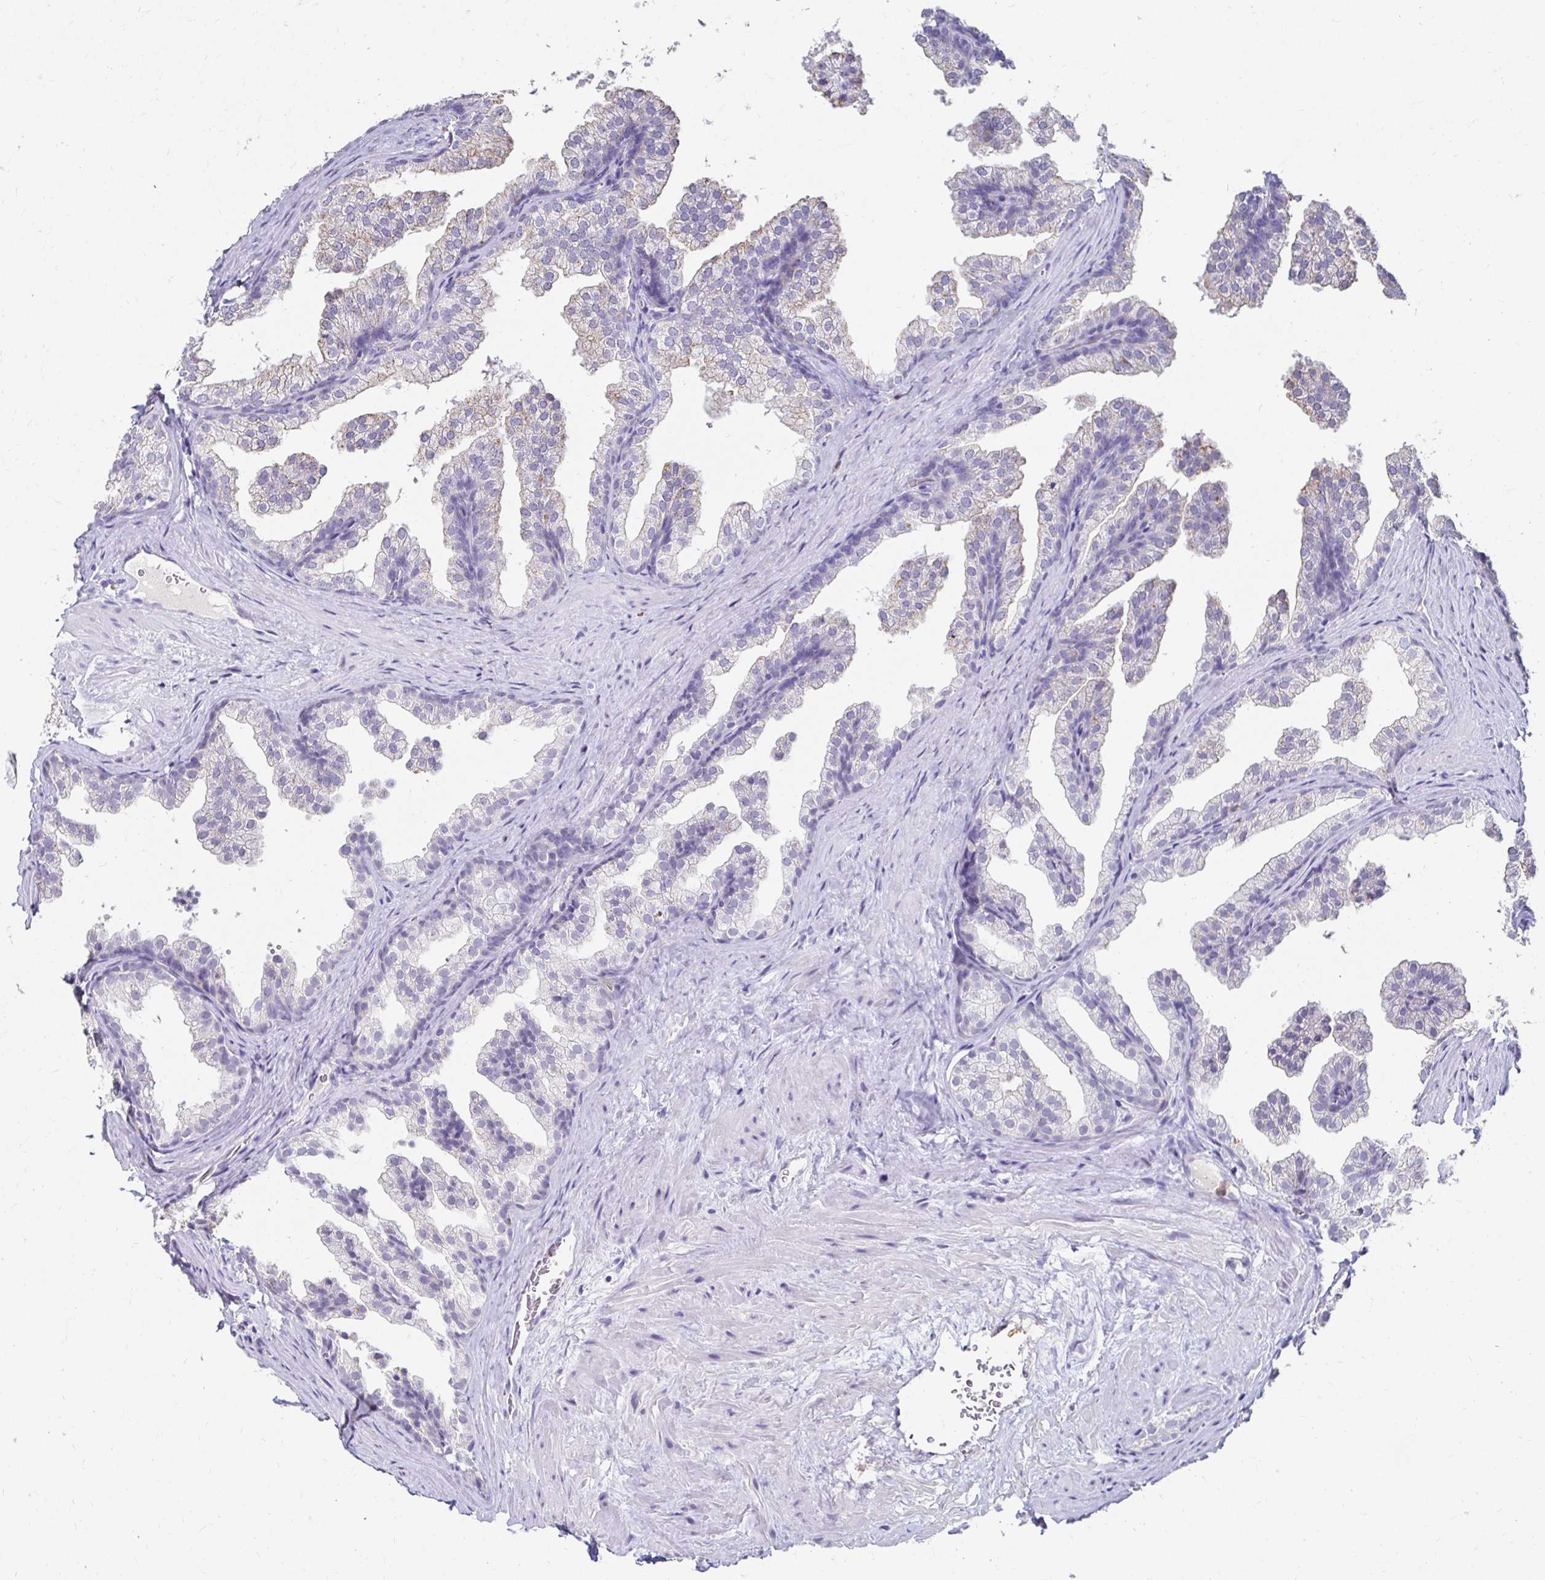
{"staining": {"intensity": "negative", "quantity": "none", "location": "none"}, "tissue": "prostate", "cell_type": "Glandular cells", "image_type": "normal", "snomed": [{"axis": "morphology", "description": "Normal tissue, NOS"}, {"axis": "topography", "description": "Prostate"}], "caption": "The IHC photomicrograph has no significant expression in glandular cells of prostate.", "gene": "GK2", "patient": {"sex": "male", "age": 37}}